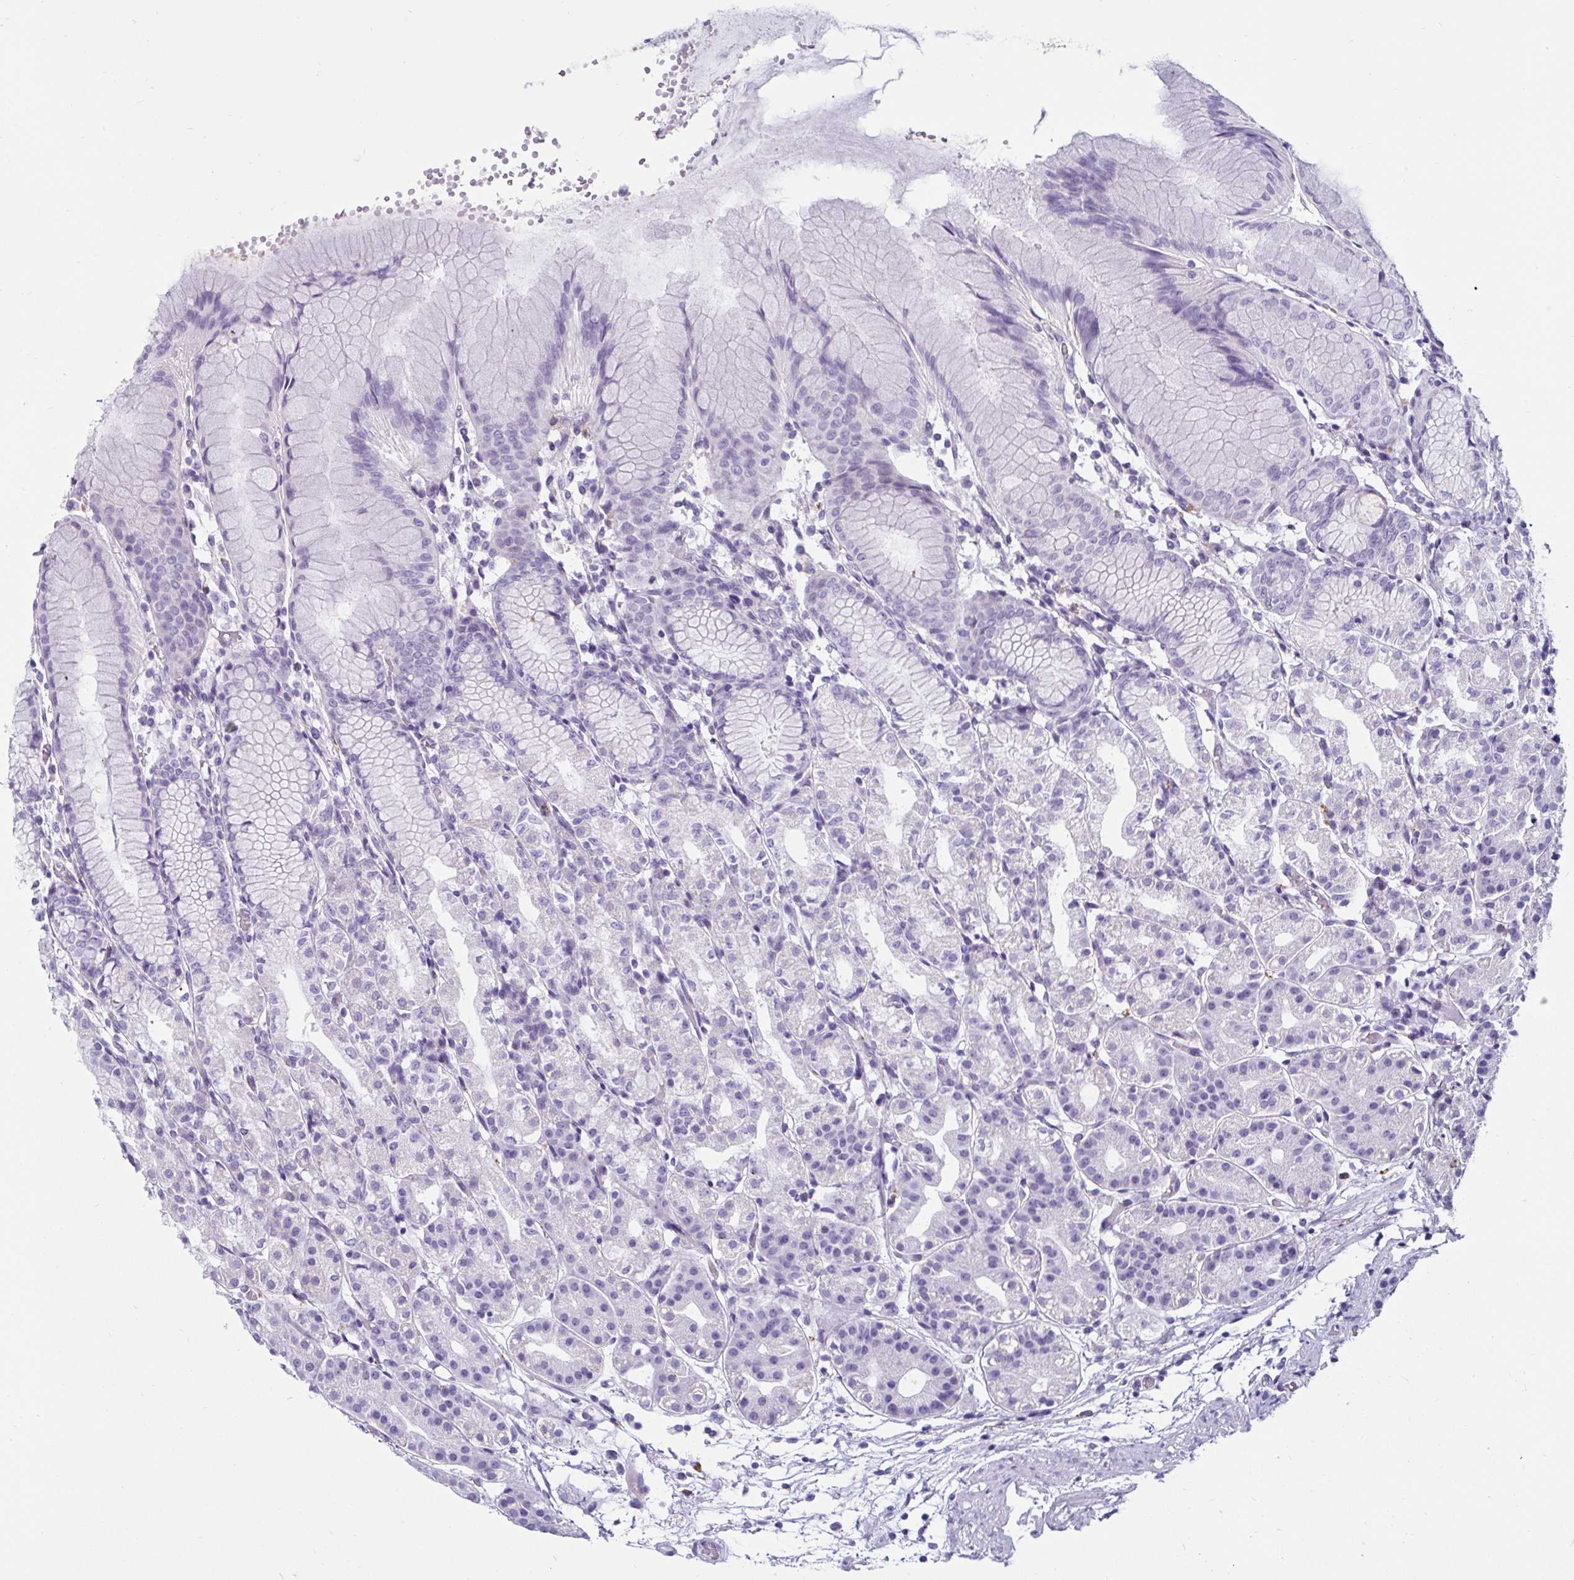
{"staining": {"intensity": "negative", "quantity": "none", "location": "none"}, "tissue": "stomach", "cell_type": "Glandular cells", "image_type": "normal", "snomed": [{"axis": "morphology", "description": "Normal tissue, NOS"}, {"axis": "topography", "description": "Stomach"}], "caption": "Immunohistochemical staining of normal human stomach reveals no significant positivity in glandular cells.", "gene": "CTSZ", "patient": {"sex": "female", "age": 57}}